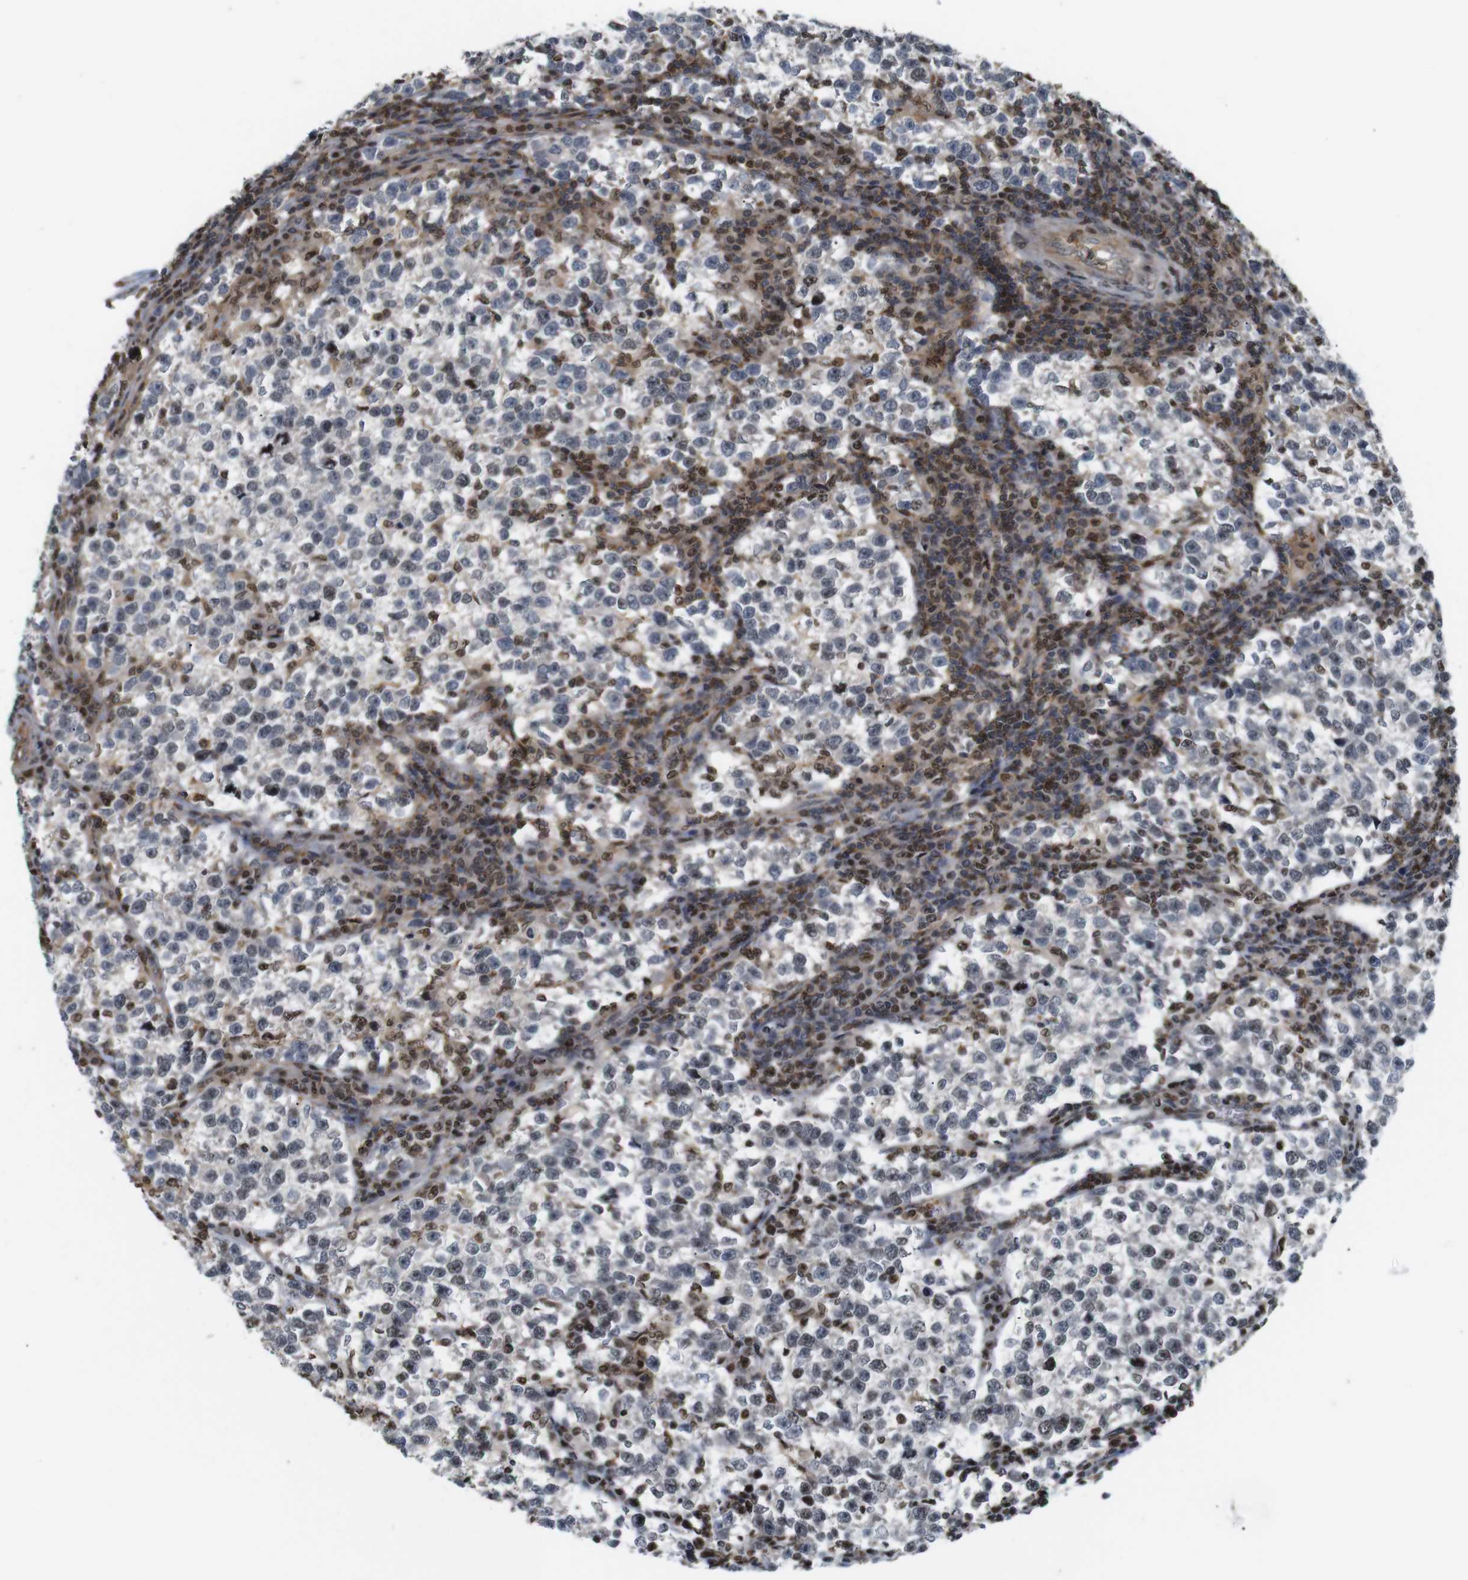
{"staining": {"intensity": "weak", "quantity": "<25%", "location": "nuclear"}, "tissue": "testis cancer", "cell_type": "Tumor cells", "image_type": "cancer", "snomed": [{"axis": "morphology", "description": "Normal tissue, NOS"}, {"axis": "morphology", "description": "Seminoma, NOS"}, {"axis": "topography", "description": "Testis"}], "caption": "Tumor cells show no significant expression in testis seminoma.", "gene": "MBD1", "patient": {"sex": "male", "age": 43}}